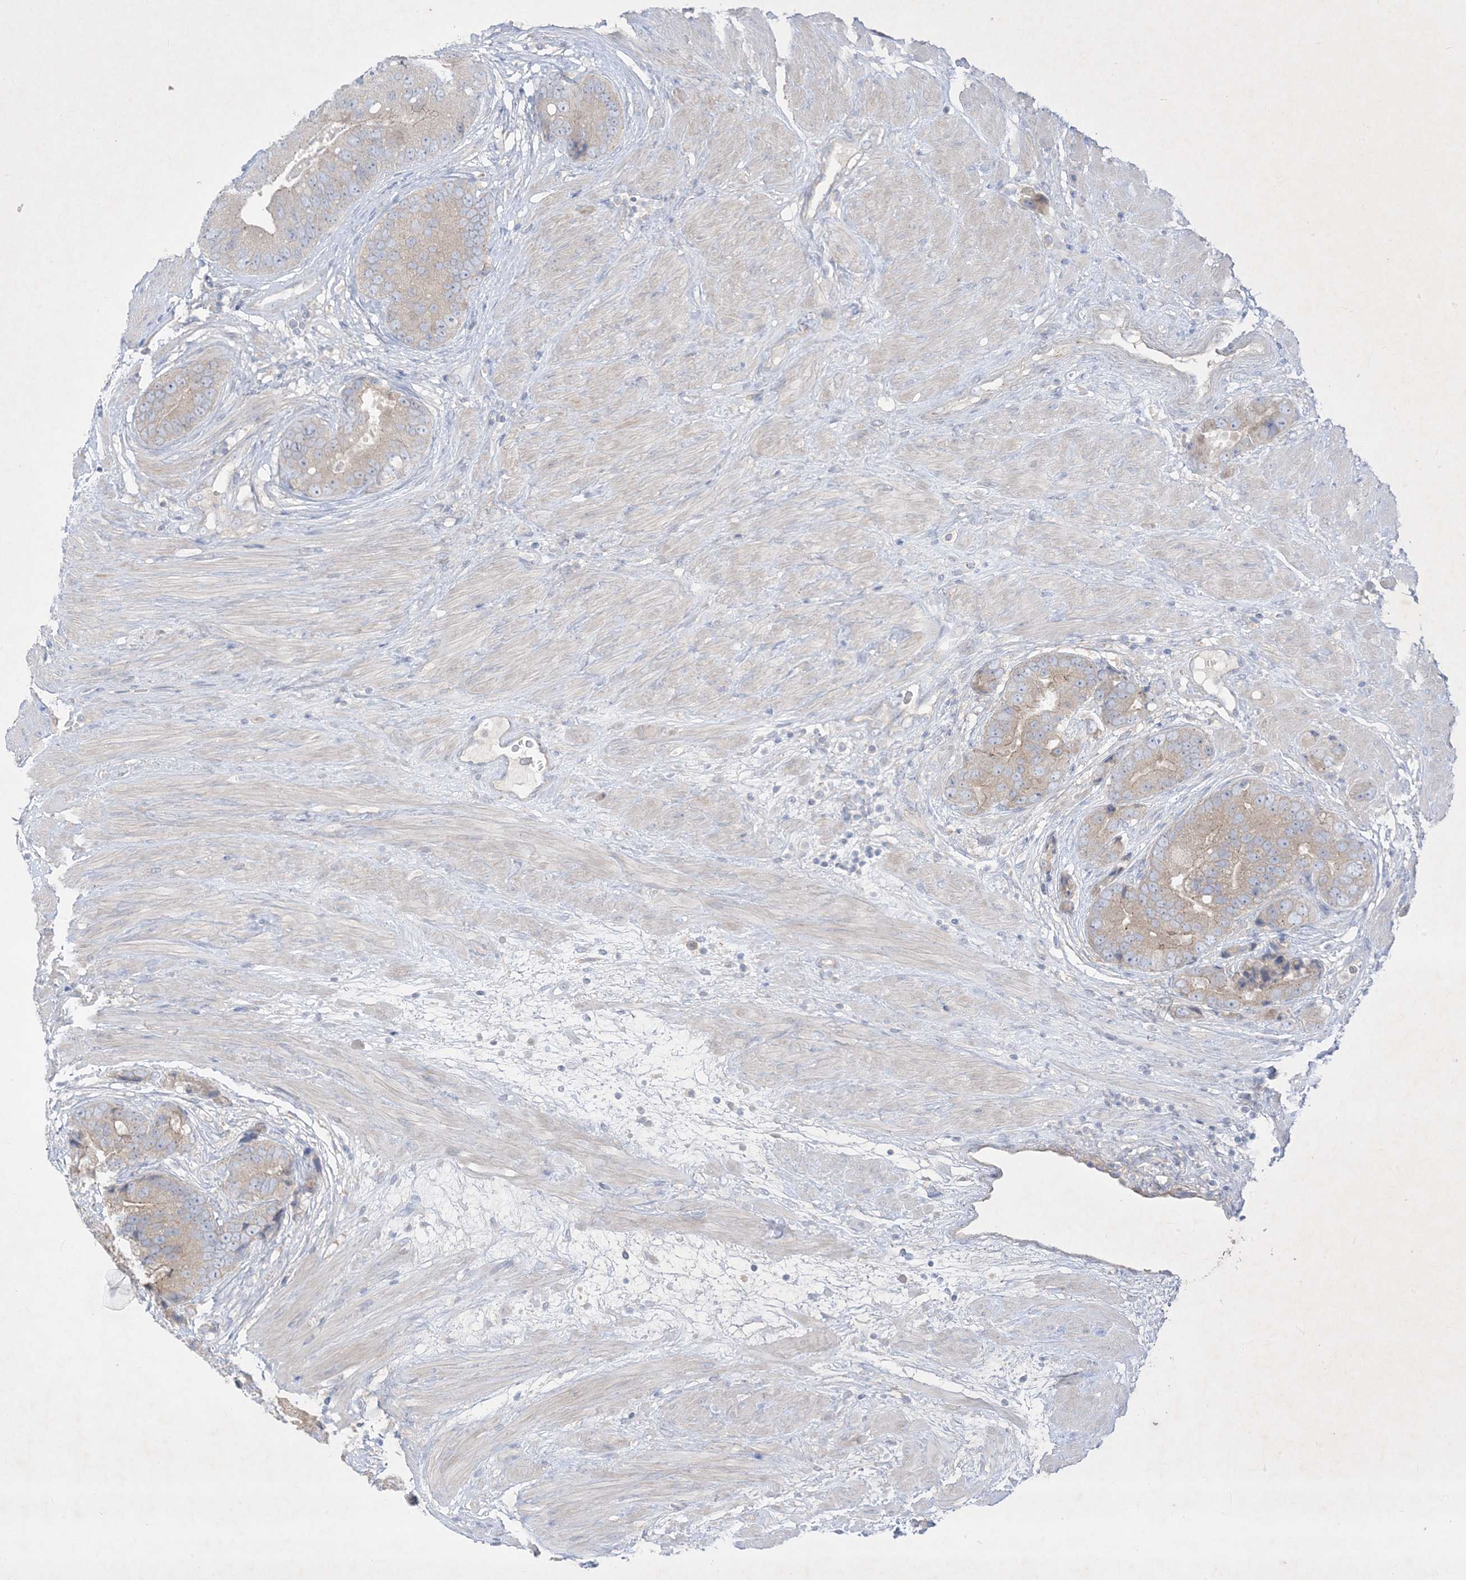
{"staining": {"intensity": "negative", "quantity": "none", "location": "none"}, "tissue": "prostate cancer", "cell_type": "Tumor cells", "image_type": "cancer", "snomed": [{"axis": "morphology", "description": "Adenocarcinoma, High grade"}, {"axis": "topography", "description": "Prostate"}], "caption": "Tumor cells show no significant protein staining in prostate adenocarcinoma (high-grade). (Stains: DAB (3,3'-diaminobenzidine) immunohistochemistry with hematoxylin counter stain, Microscopy: brightfield microscopy at high magnification).", "gene": "PLEKHA3", "patient": {"sex": "male", "age": 70}}